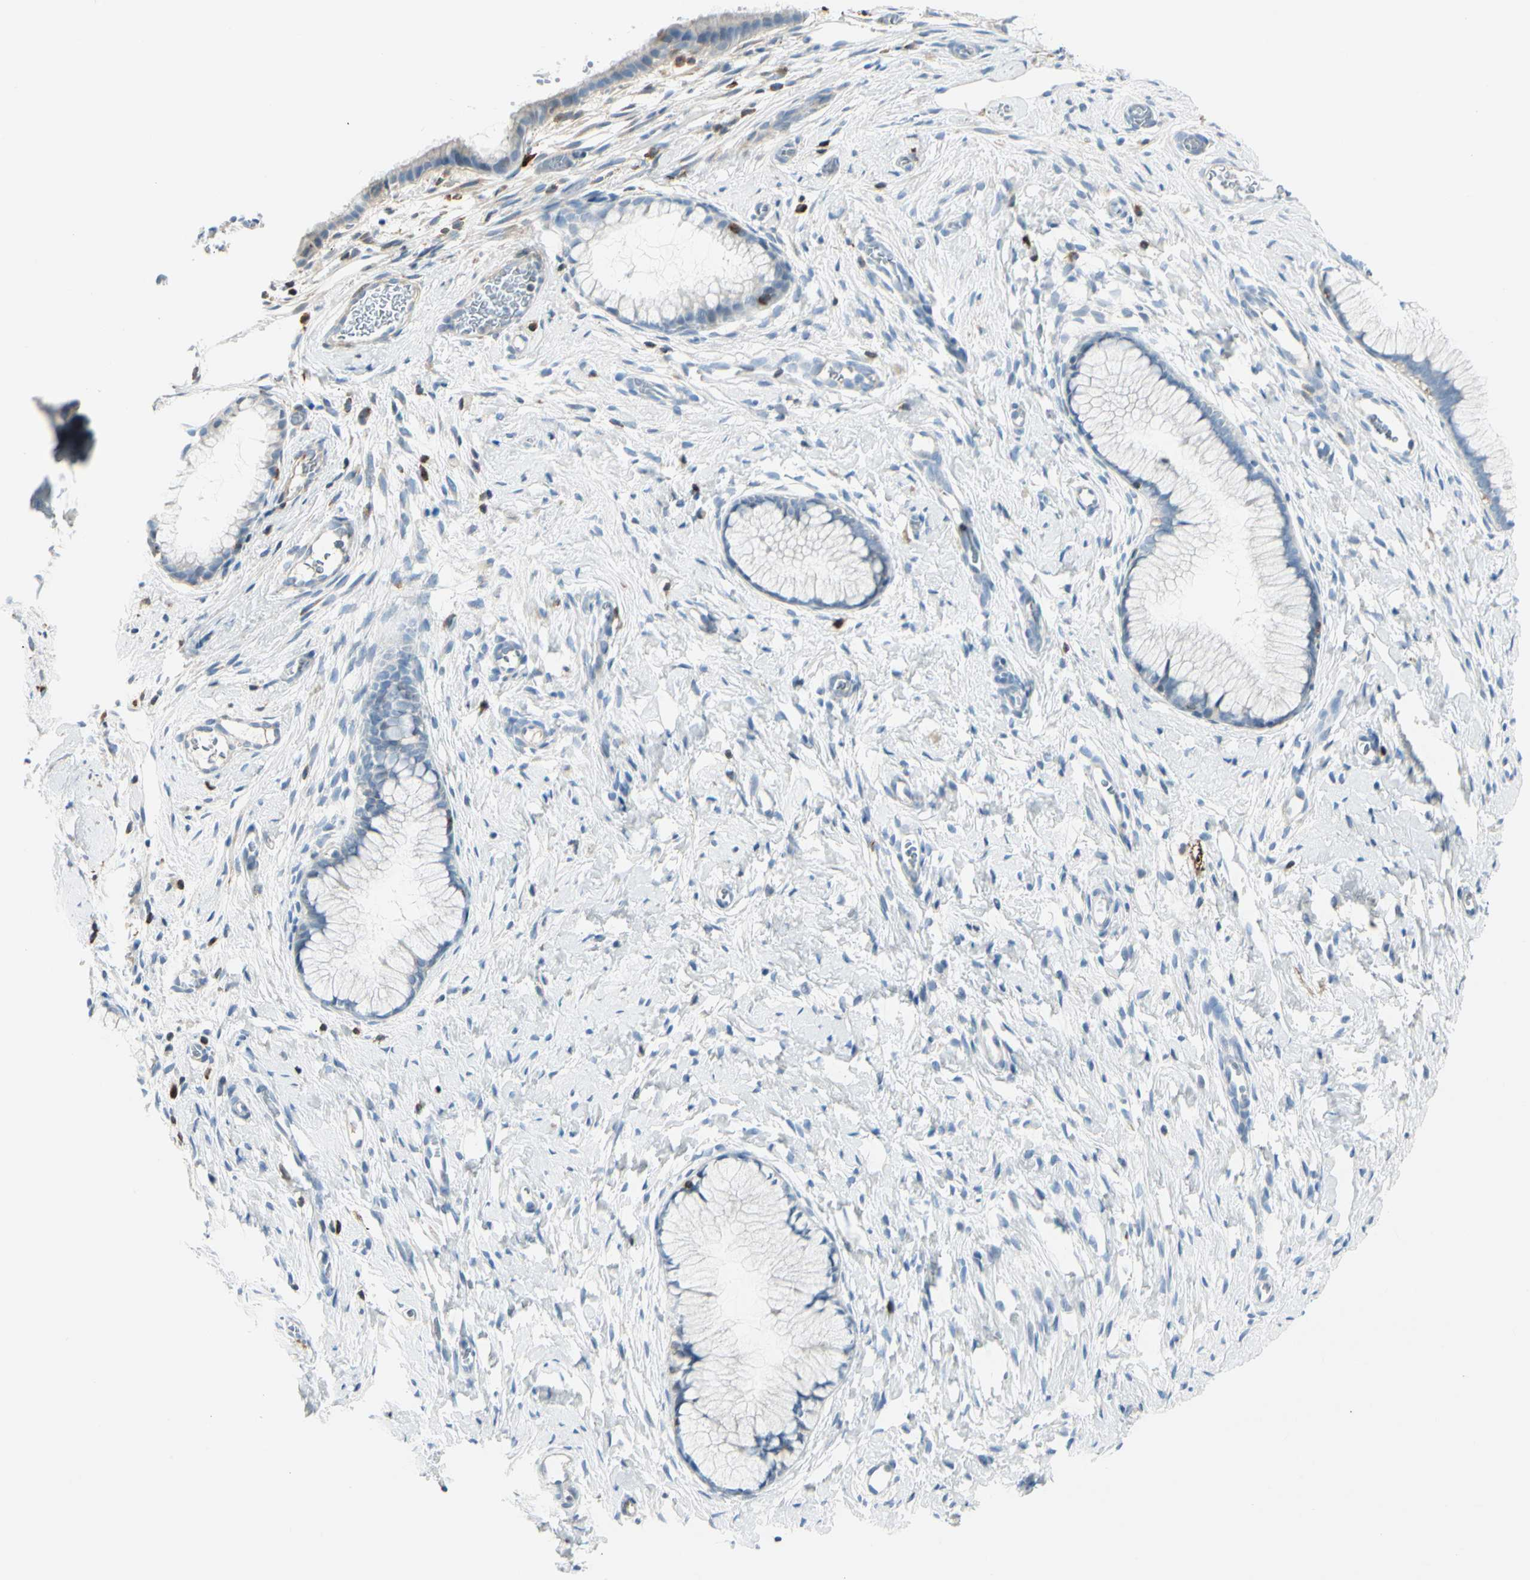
{"staining": {"intensity": "negative", "quantity": "none", "location": "none"}, "tissue": "cervix", "cell_type": "Glandular cells", "image_type": "normal", "snomed": [{"axis": "morphology", "description": "Normal tissue, NOS"}, {"axis": "topography", "description": "Cervix"}], "caption": "The histopathology image demonstrates no significant staining in glandular cells of cervix. Brightfield microscopy of immunohistochemistry (IHC) stained with DAB (3,3'-diaminobenzidine) (brown) and hematoxylin (blue), captured at high magnification.", "gene": "TRAF1", "patient": {"sex": "female", "age": 65}}